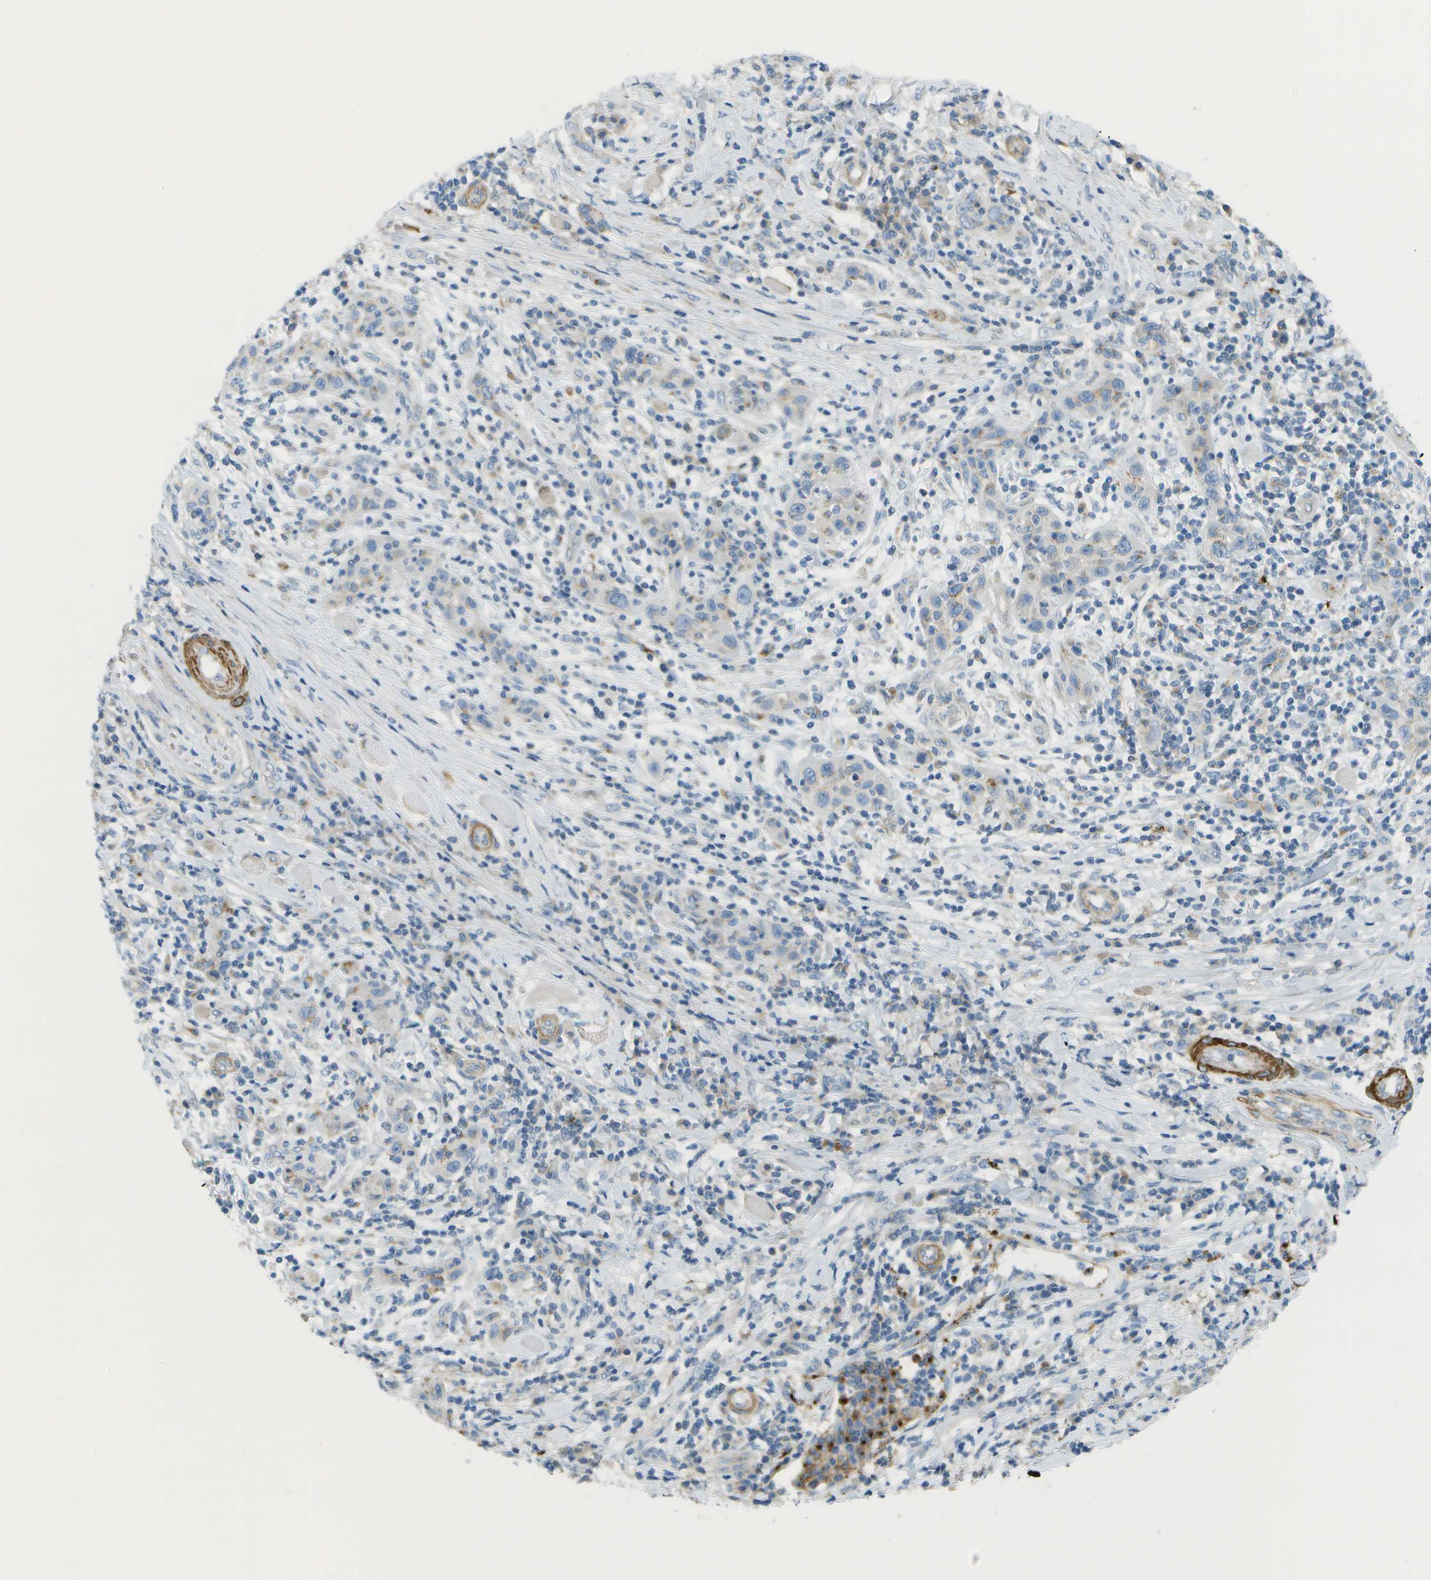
{"staining": {"intensity": "negative", "quantity": "none", "location": "none"}, "tissue": "skin cancer", "cell_type": "Tumor cells", "image_type": "cancer", "snomed": [{"axis": "morphology", "description": "Squamous cell carcinoma, NOS"}, {"axis": "topography", "description": "Skin"}], "caption": "Immunohistochemical staining of skin cancer demonstrates no significant expression in tumor cells.", "gene": "MYH11", "patient": {"sex": "female", "age": 88}}